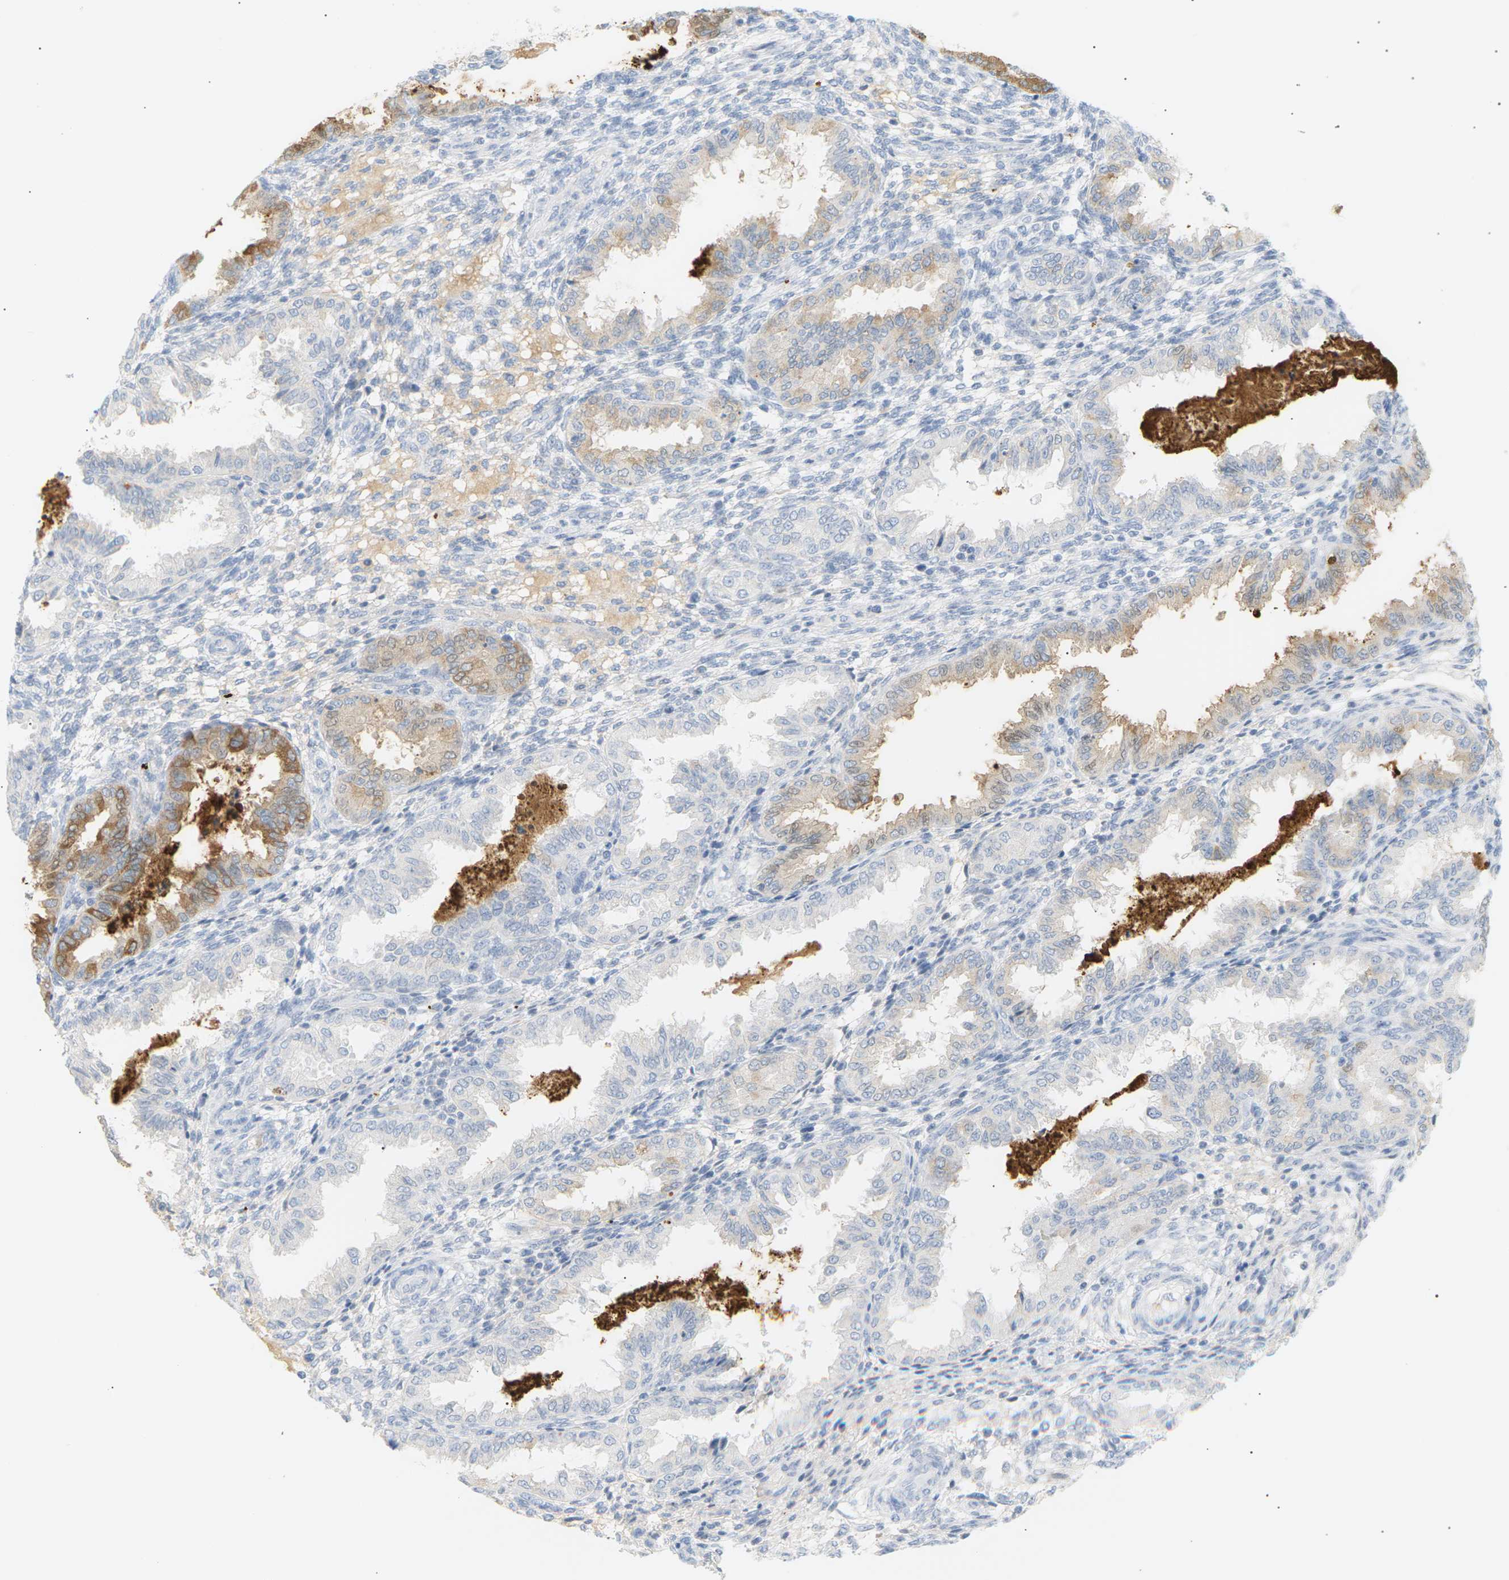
{"staining": {"intensity": "negative", "quantity": "none", "location": "none"}, "tissue": "endometrium", "cell_type": "Cells in endometrial stroma", "image_type": "normal", "snomed": [{"axis": "morphology", "description": "Normal tissue, NOS"}, {"axis": "topography", "description": "Endometrium"}], "caption": "Cells in endometrial stroma are negative for brown protein staining in unremarkable endometrium. The staining is performed using DAB brown chromogen with nuclei counter-stained in using hematoxylin.", "gene": "CLU", "patient": {"sex": "female", "age": 33}}